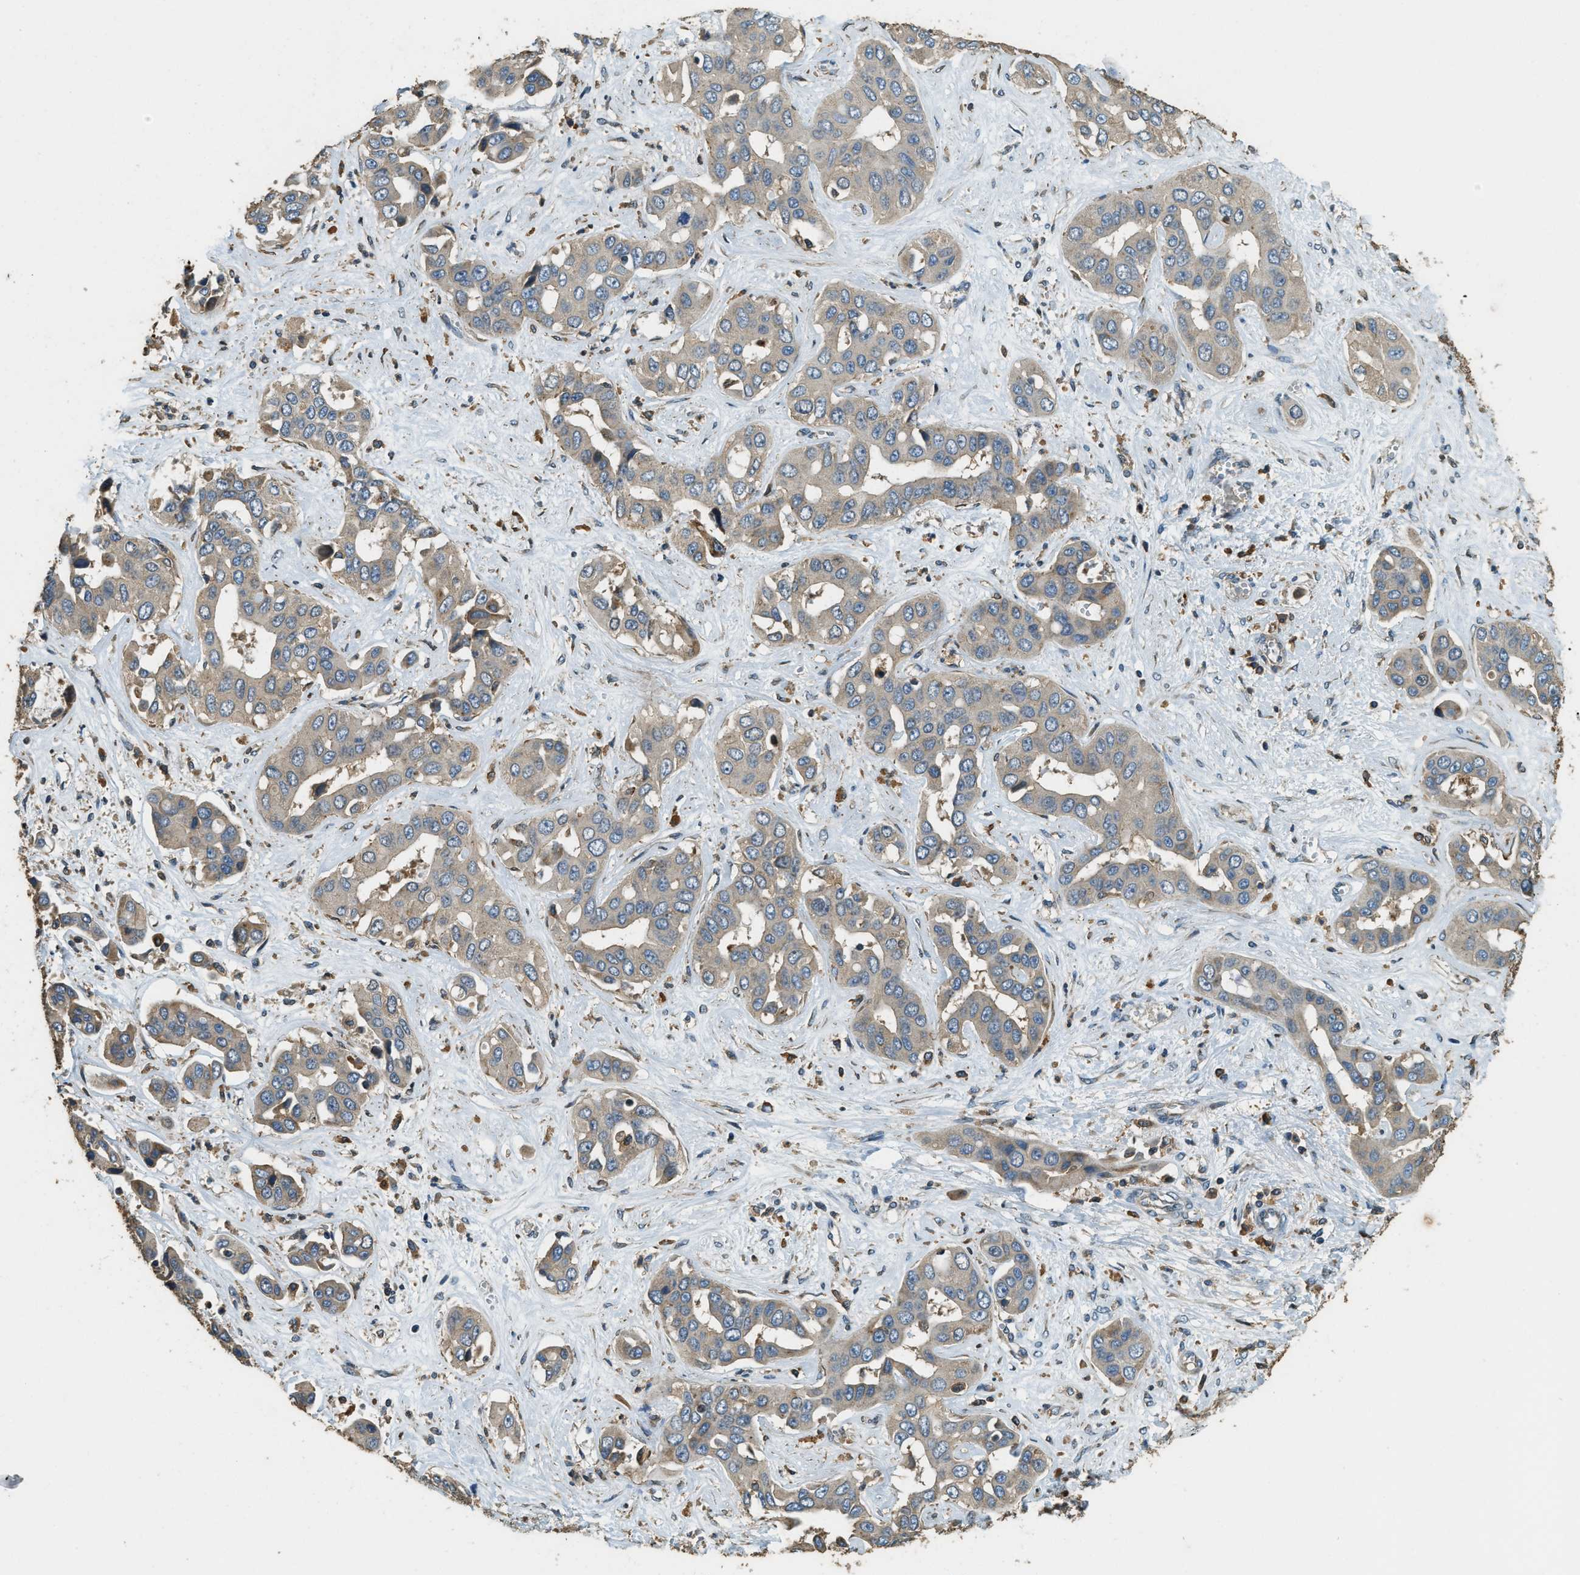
{"staining": {"intensity": "weak", "quantity": ">75%", "location": "cytoplasmic/membranous"}, "tissue": "liver cancer", "cell_type": "Tumor cells", "image_type": "cancer", "snomed": [{"axis": "morphology", "description": "Cholangiocarcinoma"}, {"axis": "topography", "description": "Liver"}], "caption": "Liver cancer (cholangiocarcinoma) stained for a protein (brown) demonstrates weak cytoplasmic/membranous positive staining in about >75% of tumor cells.", "gene": "ERGIC1", "patient": {"sex": "female", "age": 52}}